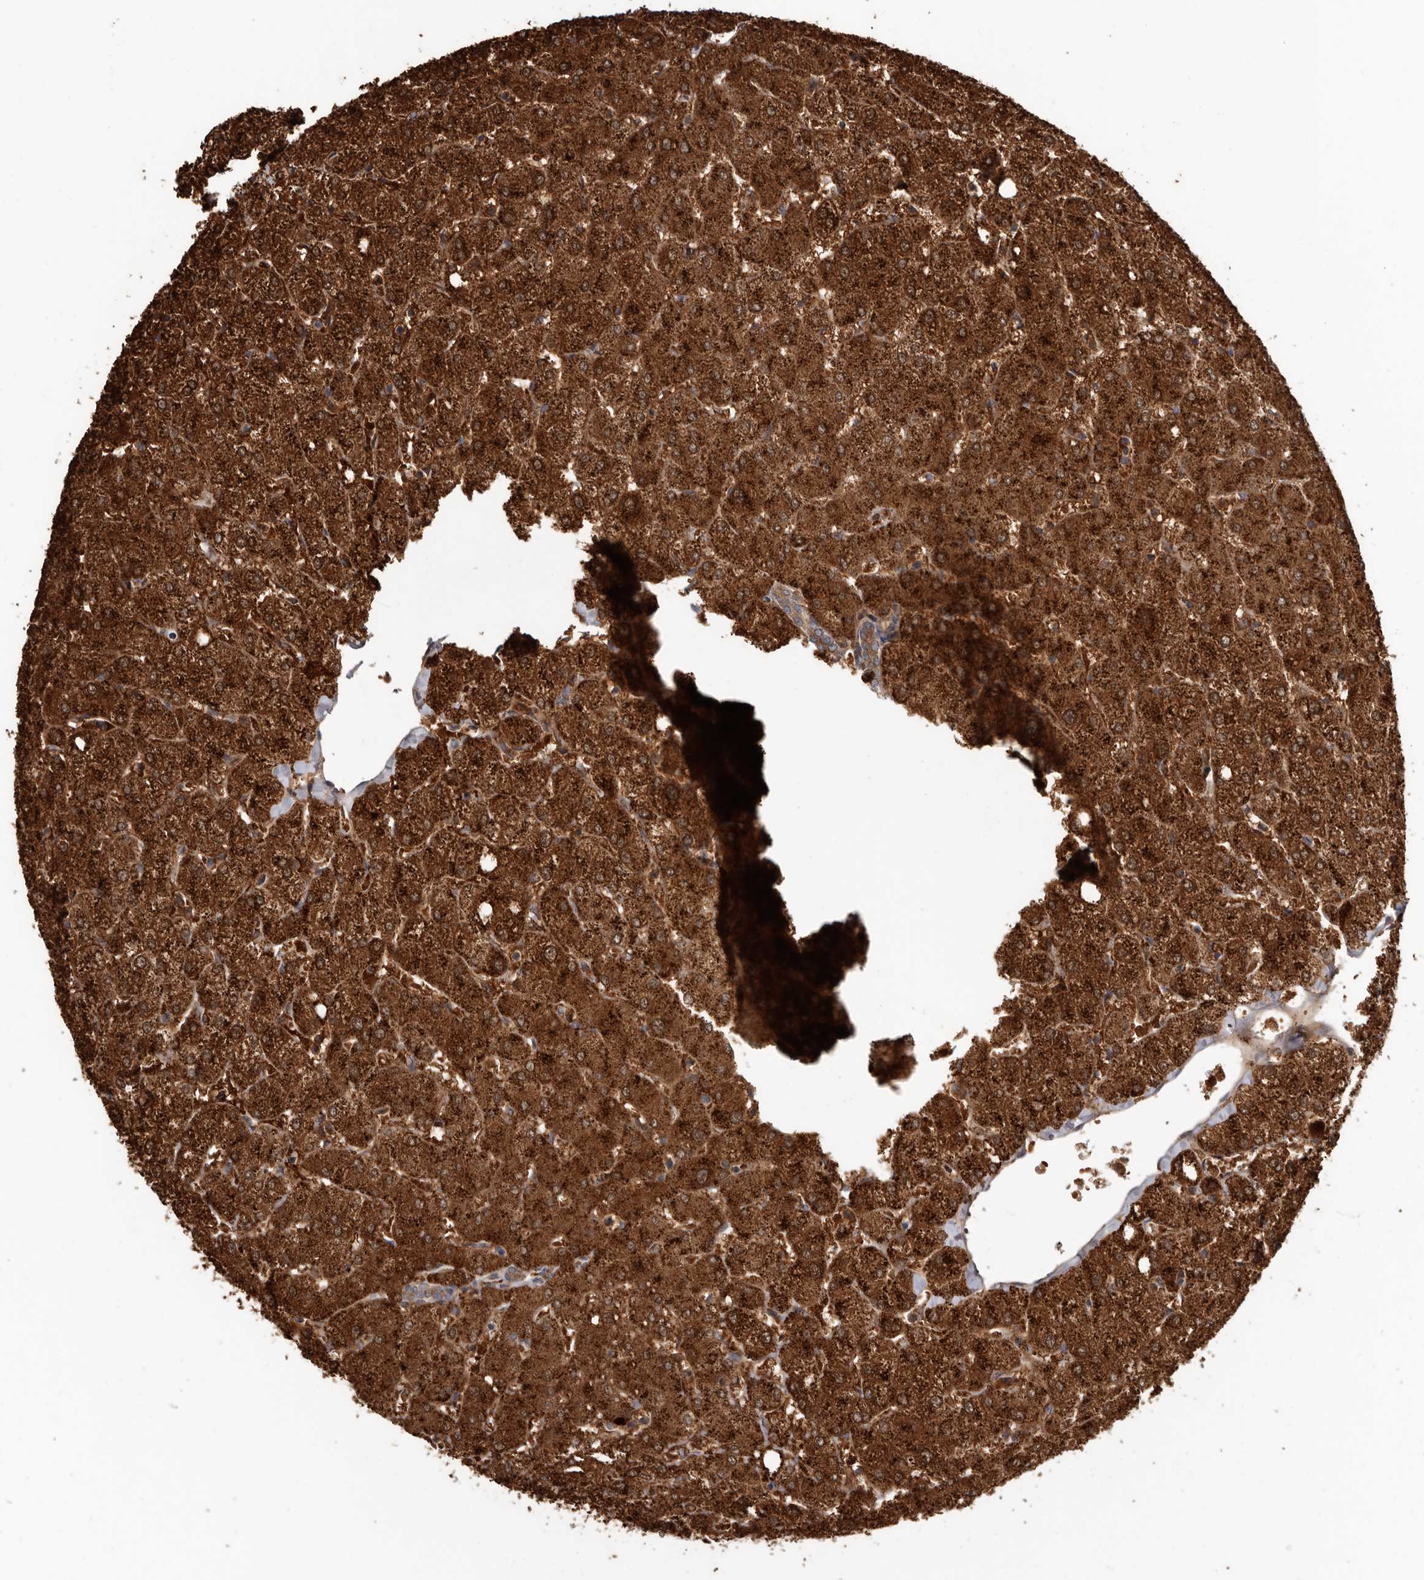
{"staining": {"intensity": "moderate", "quantity": ">75%", "location": "cytoplasmic/membranous"}, "tissue": "liver", "cell_type": "Cholangiocytes", "image_type": "normal", "snomed": [{"axis": "morphology", "description": "Normal tissue, NOS"}, {"axis": "topography", "description": "Liver"}], "caption": "DAB (3,3'-diaminobenzidine) immunohistochemical staining of normal liver shows moderate cytoplasmic/membranous protein expression in about >75% of cholangiocytes.", "gene": "FGFR4", "patient": {"sex": "female", "age": 54}}